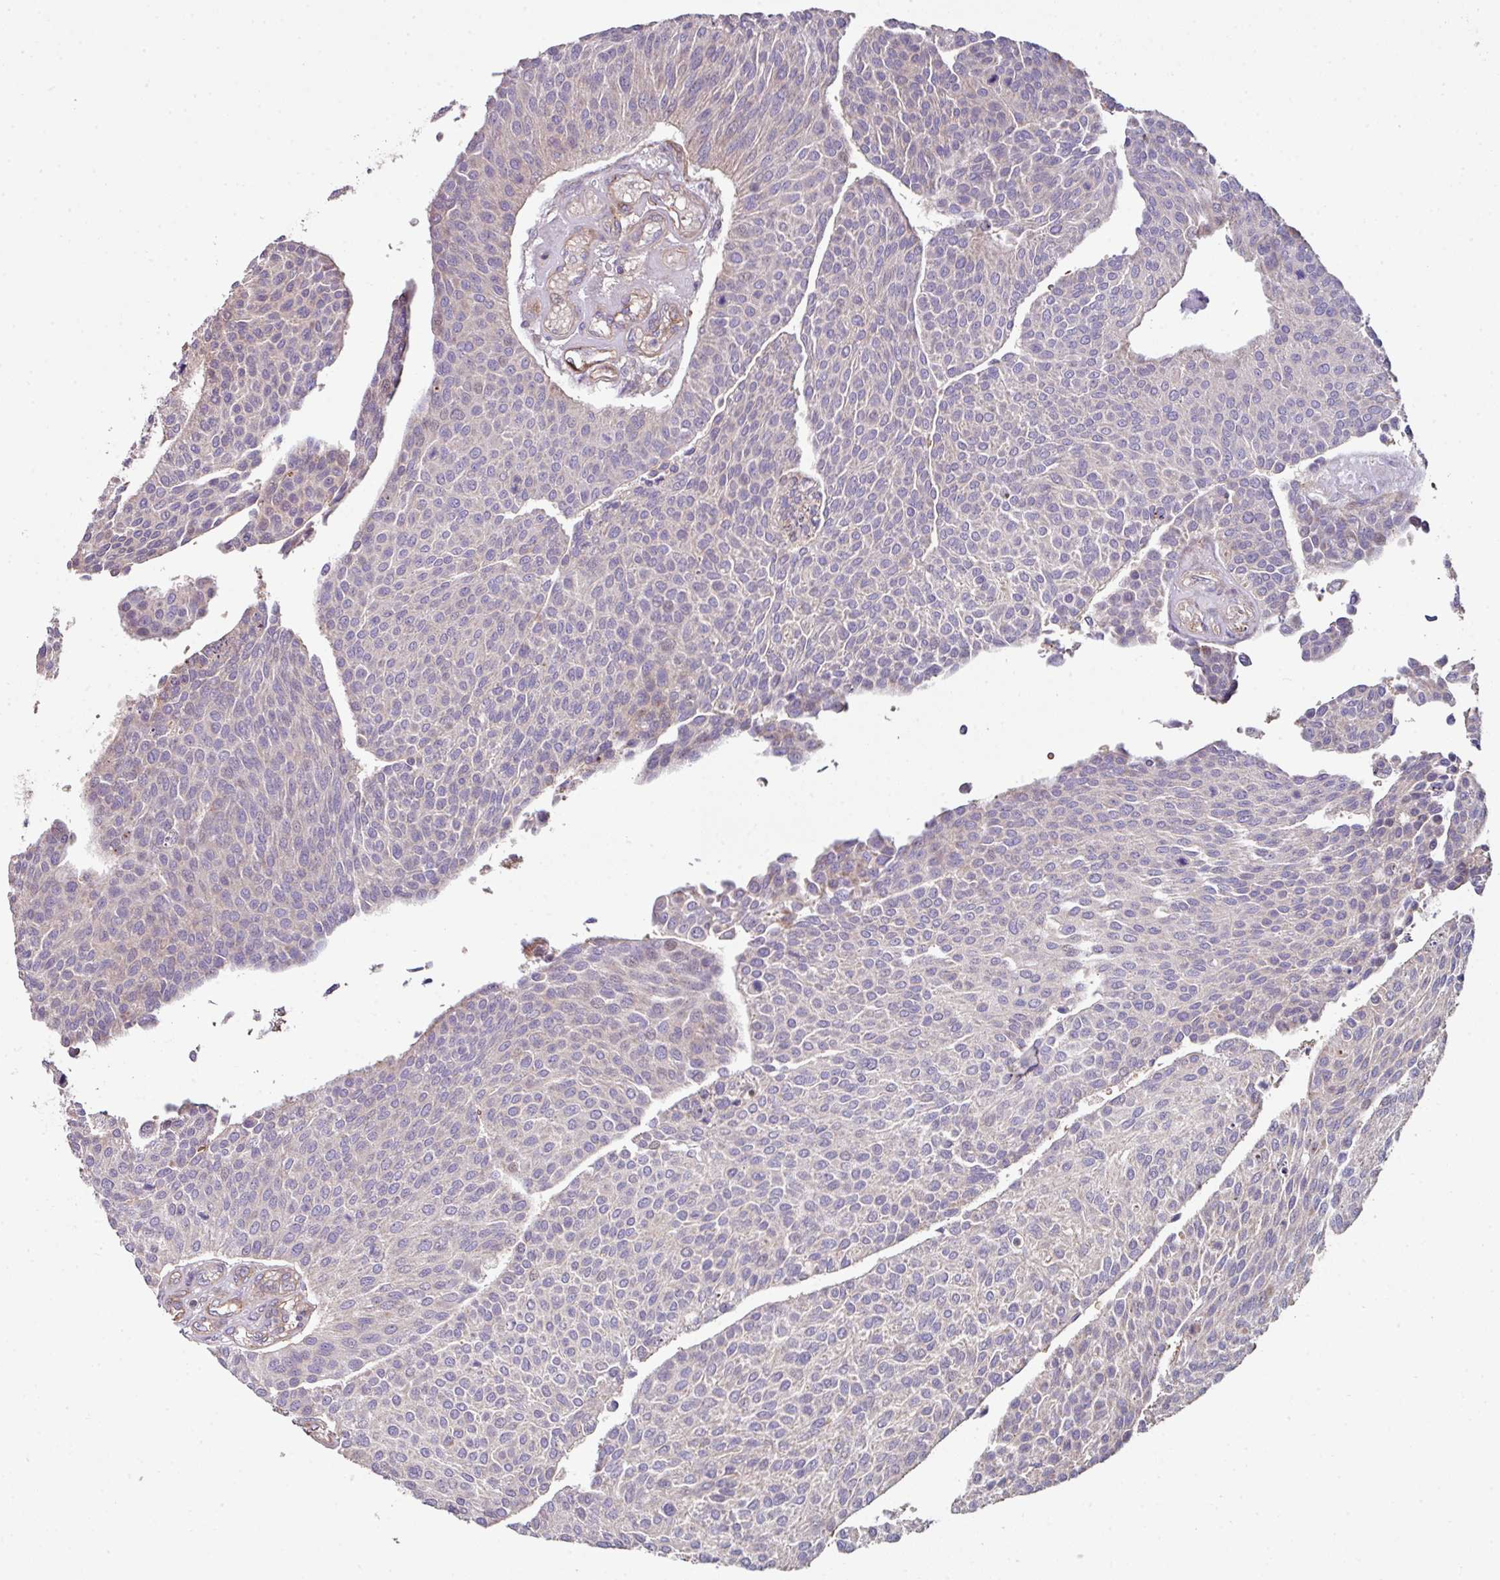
{"staining": {"intensity": "negative", "quantity": "none", "location": "none"}, "tissue": "urothelial cancer", "cell_type": "Tumor cells", "image_type": "cancer", "snomed": [{"axis": "morphology", "description": "Urothelial carcinoma, NOS"}, {"axis": "topography", "description": "Urinary bladder"}], "caption": "Human urothelial cancer stained for a protein using immunohistochemistry (IHC) exhibits no positivity in tumor cells.", "gene": "ANO9", "patient": {"sex": "male", "age": 55}}